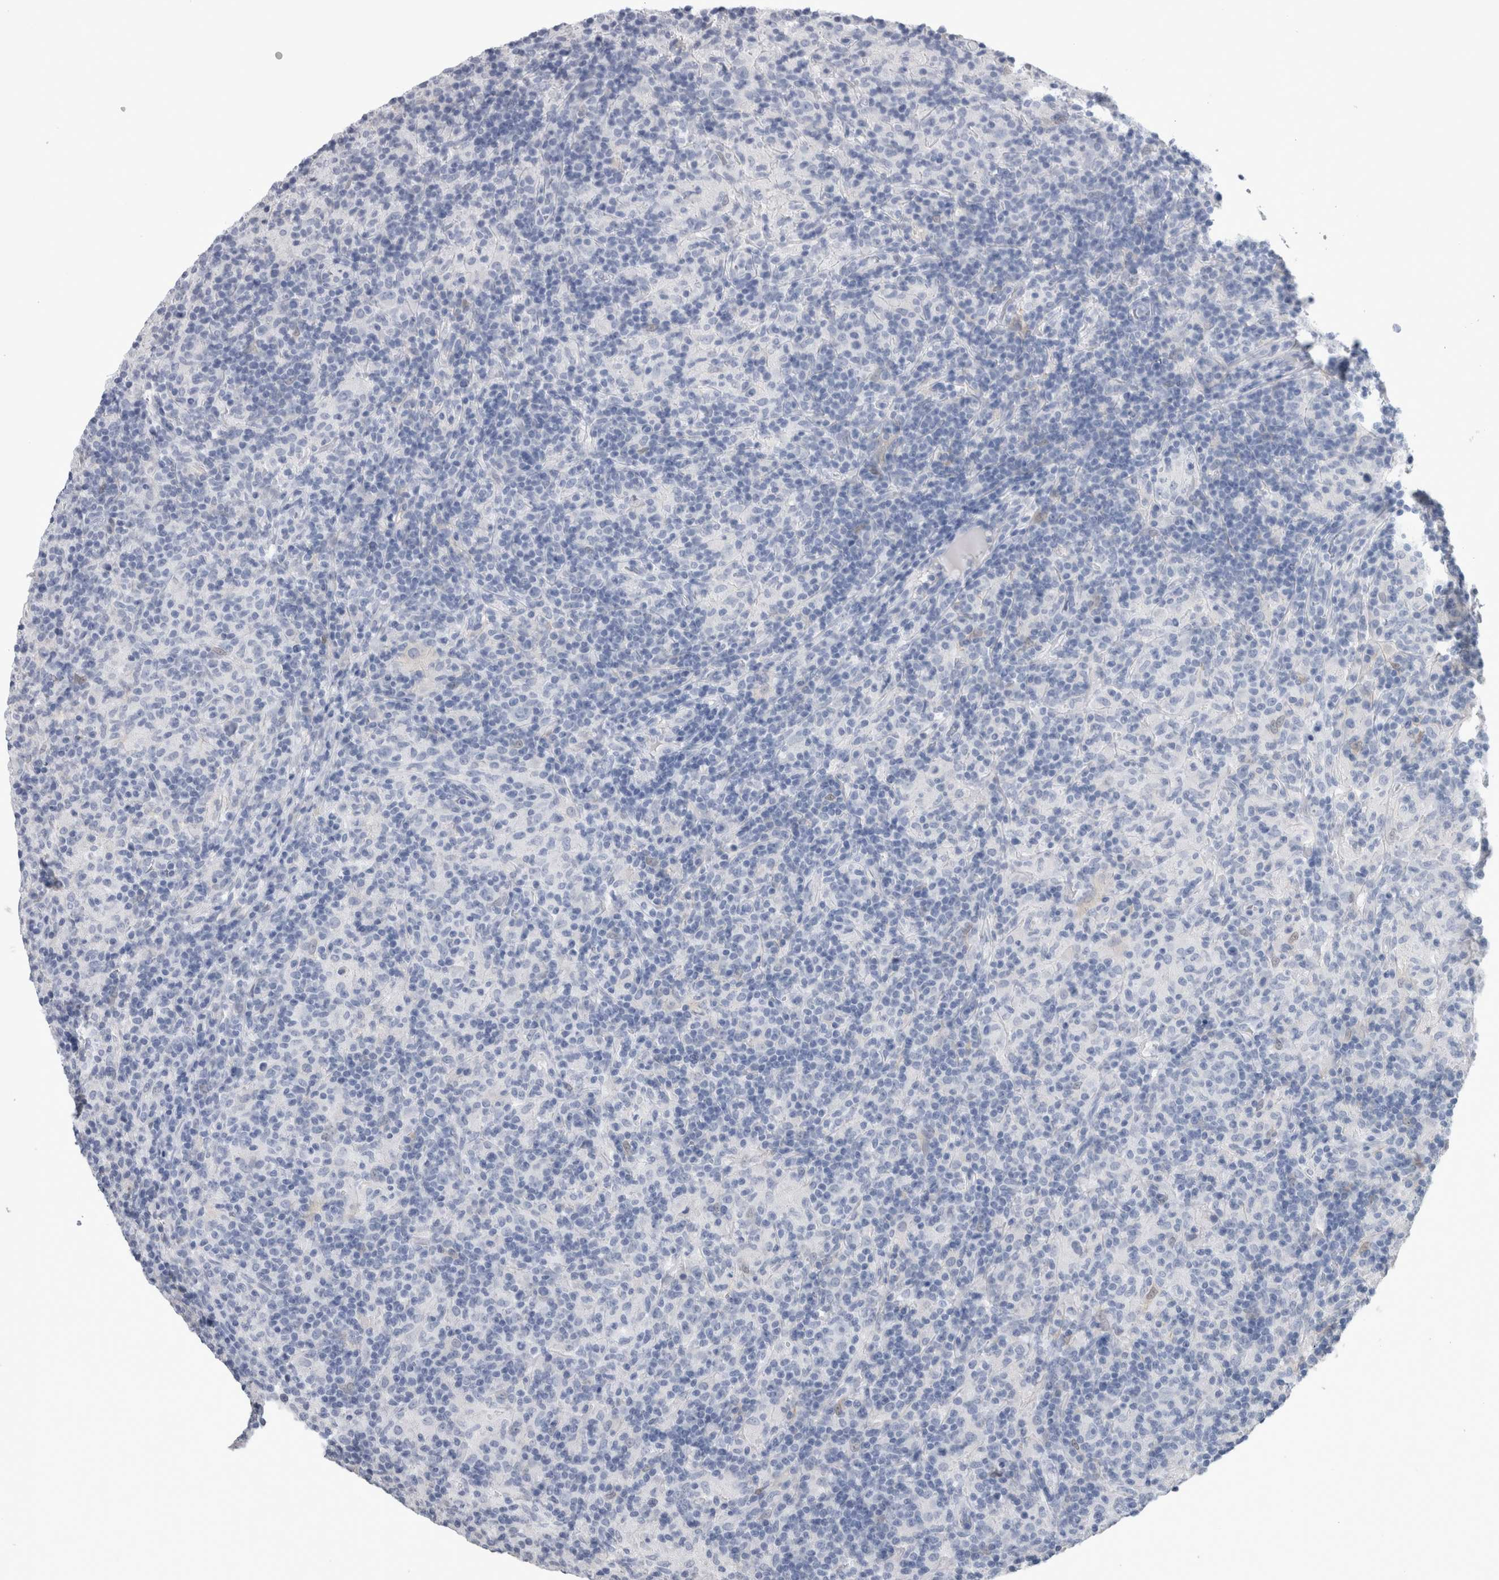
{"staining": {"intensity": "negative", "quantity": "none", "location": "none"}, "tissue": "lymphoma", "cell_type": "Tumor cells", "image_type": "cancer", "snomed": [{"axis": "morphology", "description": "Hodgkin's disease, NOS"}, {"axis": "topography", "description": "Lymph node"}], "caption": "Tumor cells are negative for protein expression in human Hodgkin's disease. (DAB IHC with hematoxylin counter stain).", "gene": "CA8", "patient": {"sex": "male", "age": 70}}